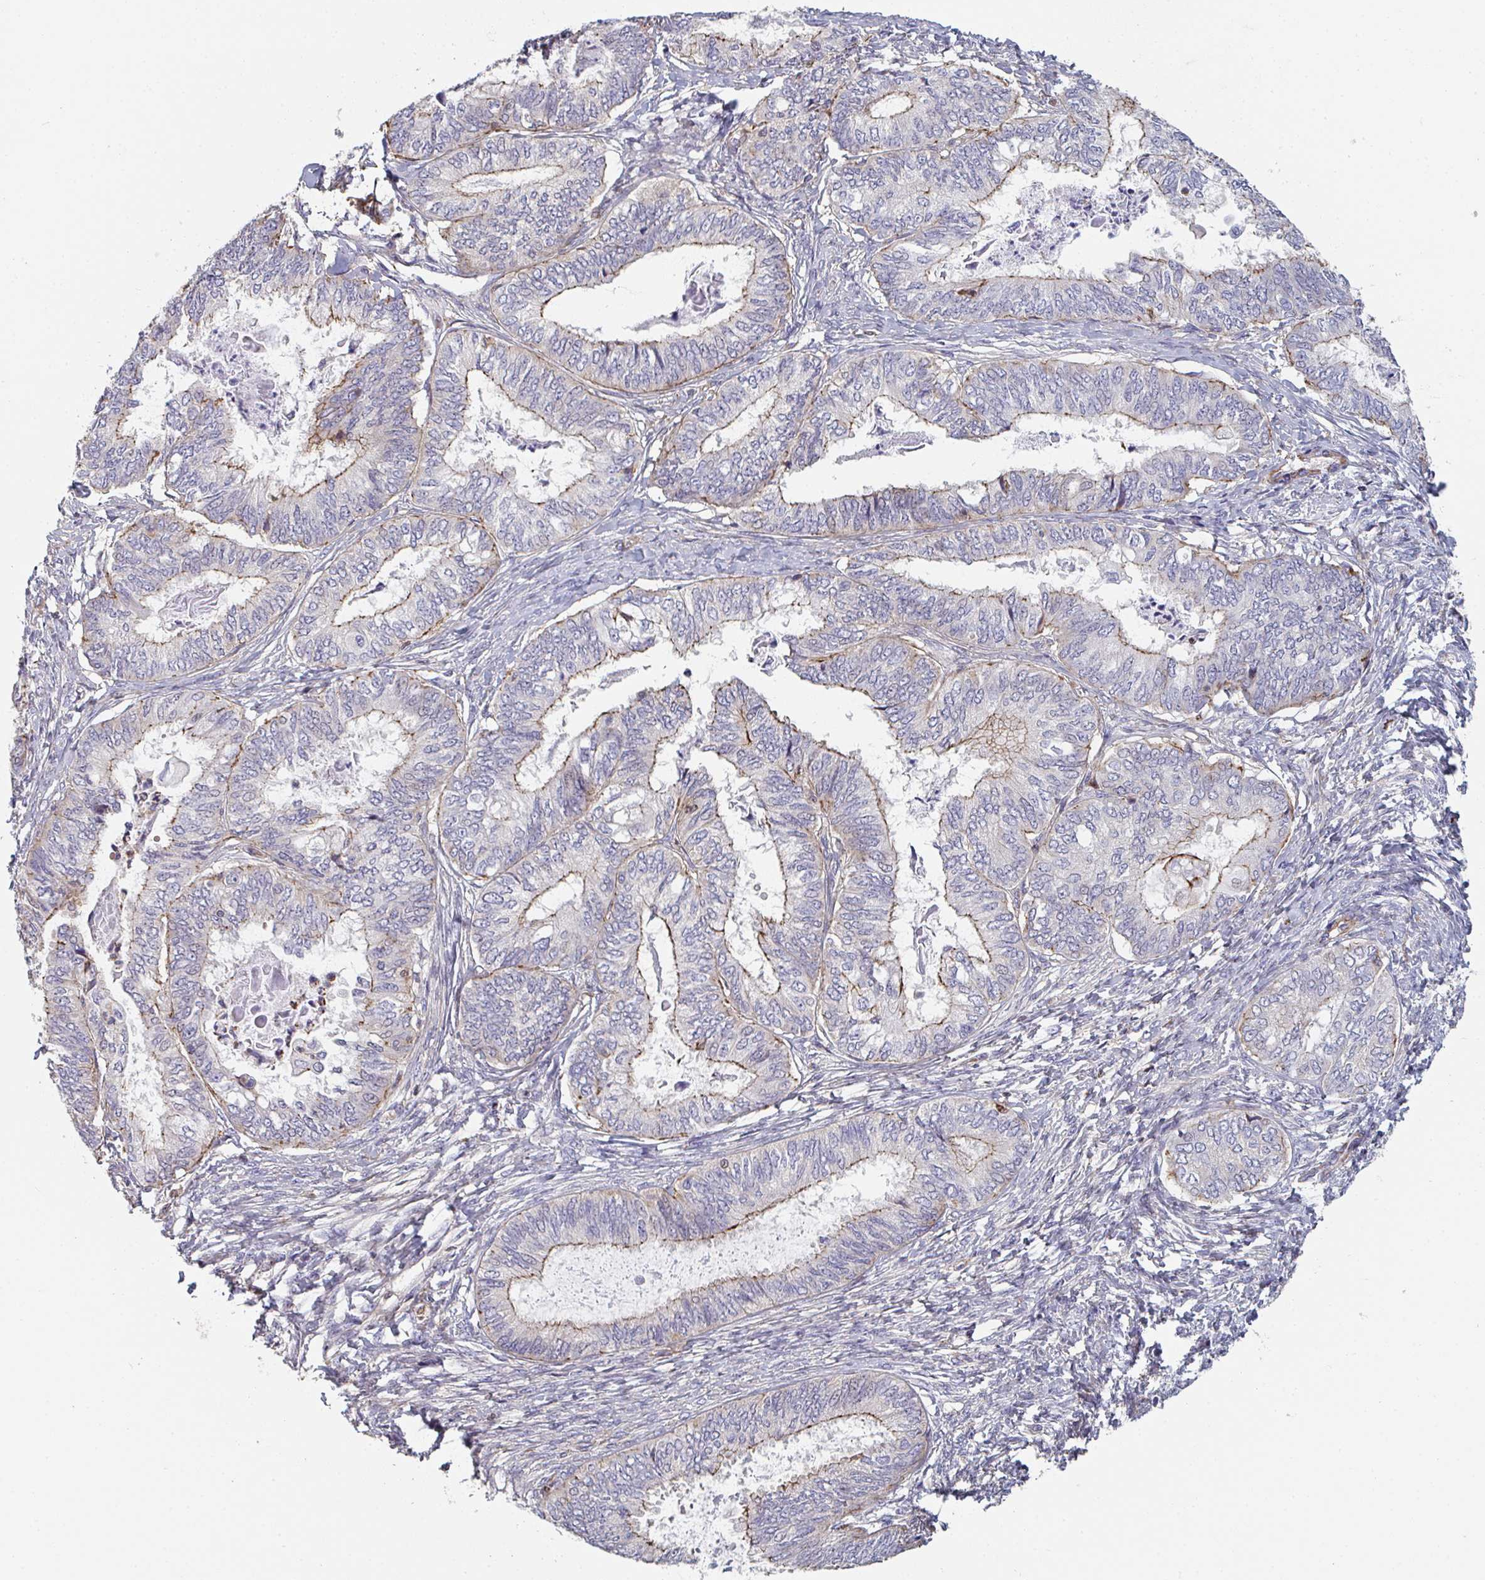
{"staining": {"intensity": "moderate", "quantity": "25%-75%", "location": "cytoplasmic/membranous"}, "tissue": "ovarian cancer", "cell_type": "Tumor cells", "image_type": "cancer", "snomed": [{"axis": "morphology", "description": "Carcinoma, endometroid"}, {"axis": "topography", "description": "Ovary"}], "caption": "Human ovarian cancer (endometroid carcinoma) stained with a protein marker reveals moderate staining in tumor cells.", "gene": "FZD2", "patient": {"sex": "female", "age": 70}}